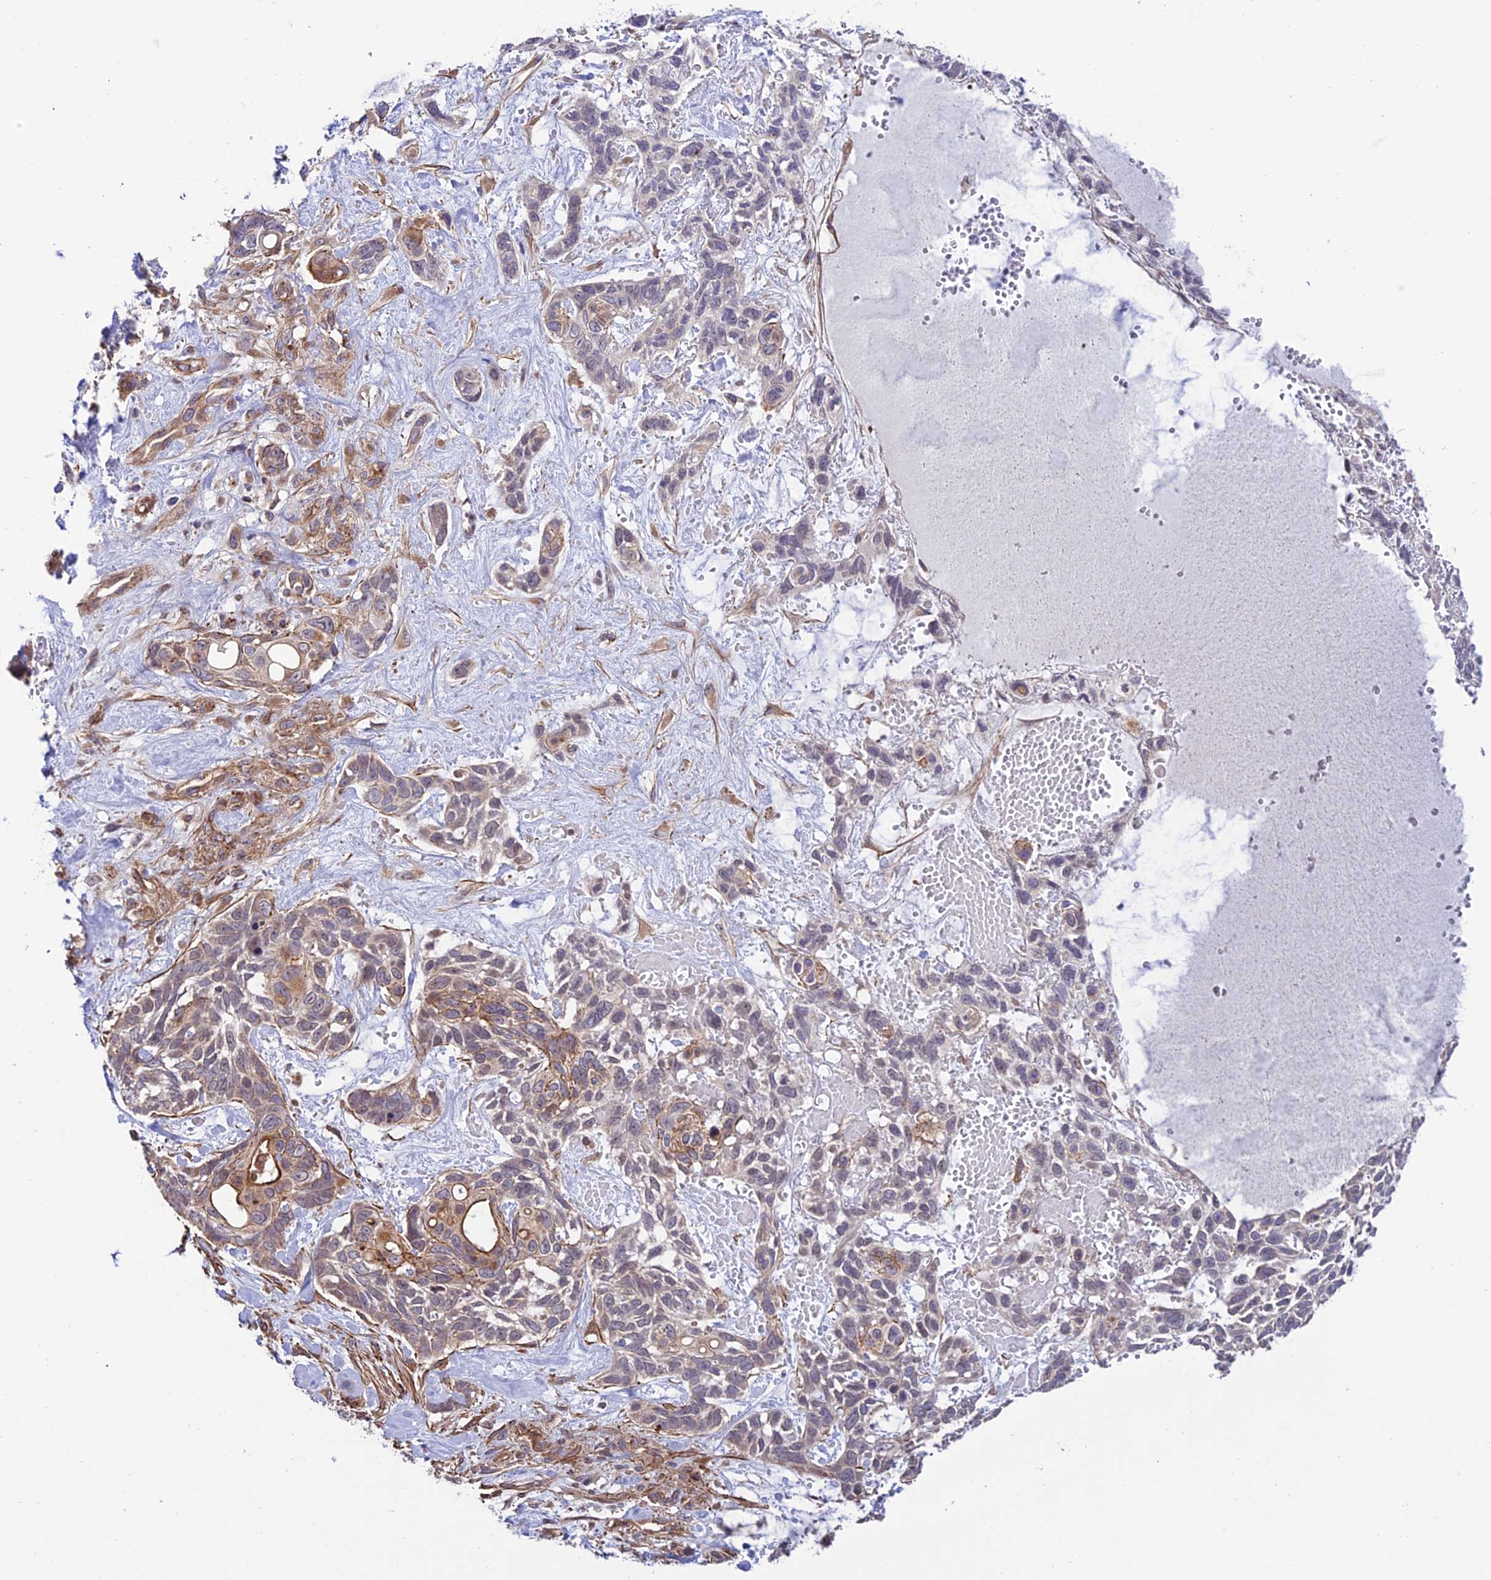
{"staining": {"intensity": "moderate", "quantity": "<25%", "location": "cytoplasmic/membranous"}, "tissue": "skin cancer", "cell_type": "Tumor cells", "image_type": "cancer", "snomed": [{"axis": "morphology", "description": "Basal cell carcinoma"}, {"axis": "topography", "description": "Skin"}], "caption": "An immunohistochemistry micrograph of neoplastic tissue is shown. Protein staining in brown highlights moderate cytoplasmic/membranous positivity in skin cancer within tumor cells.", "gene": "TNIP3", "patient": {"sex": "male", "age": 88}}